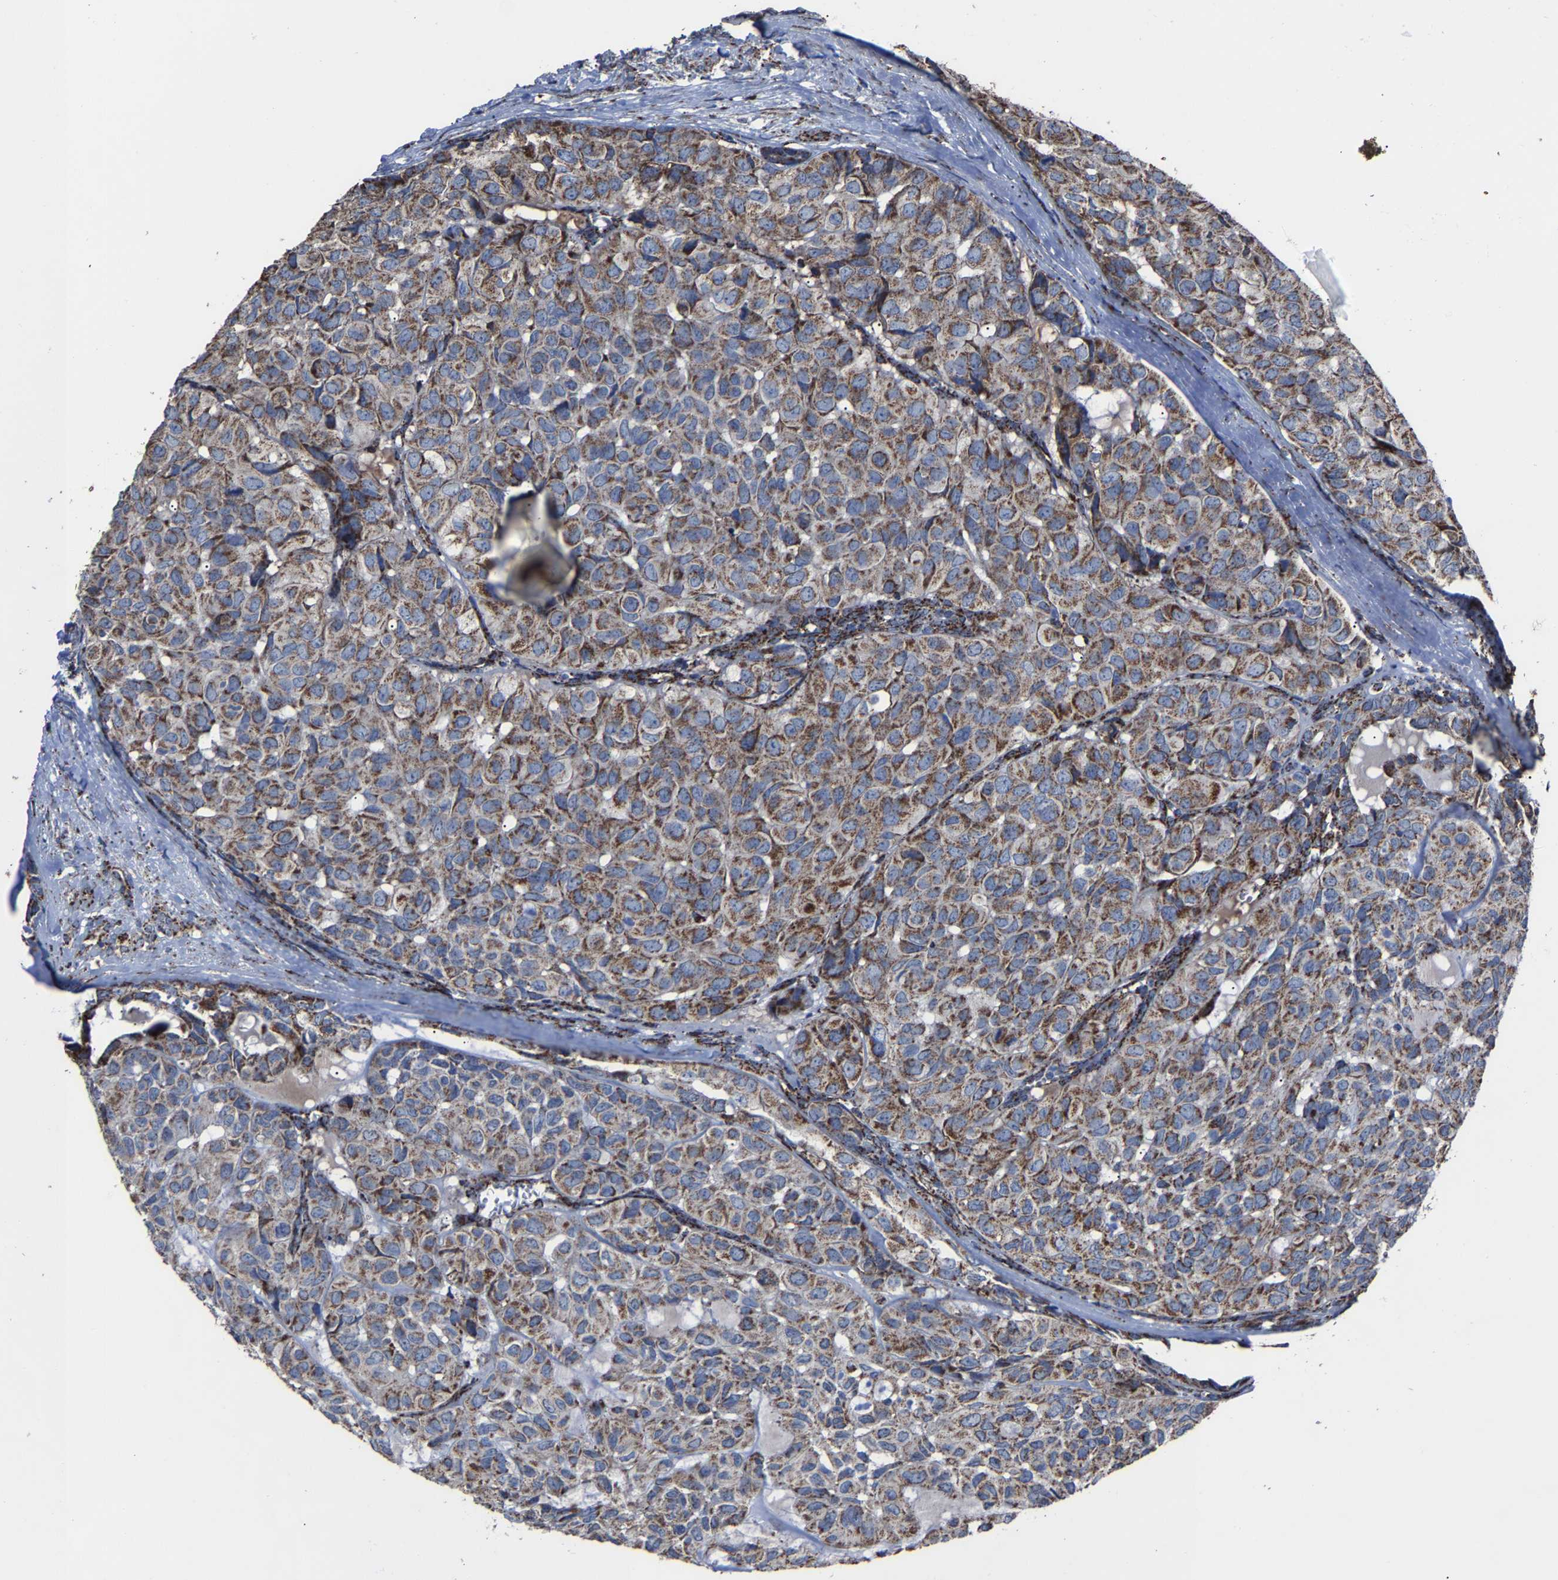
{"staining": {"intensity": "moderate", "quantity": ">75%", "location": "cytoplasmic/membranous"}, "tissue": "head and neck cancer", "cell_type": "Tumor cells", "image_type": "cancer", "snomed": [{"axis": "morphology", "description": "Adenocarcinoma, NOS"}, {"axis": "topography", "description": "Salivary gland, NOS"}, {"axis": "topography", "description": "Head-Neck"}], "caption": "A medium amount of moderate cytoplasmic/membranous staining is present in approximately >75% of tumor cells in adenocarcinoma (head and neck) tissue.", "gene": "NDUFV3", "patient": {"sex": "female", "age": 76}}